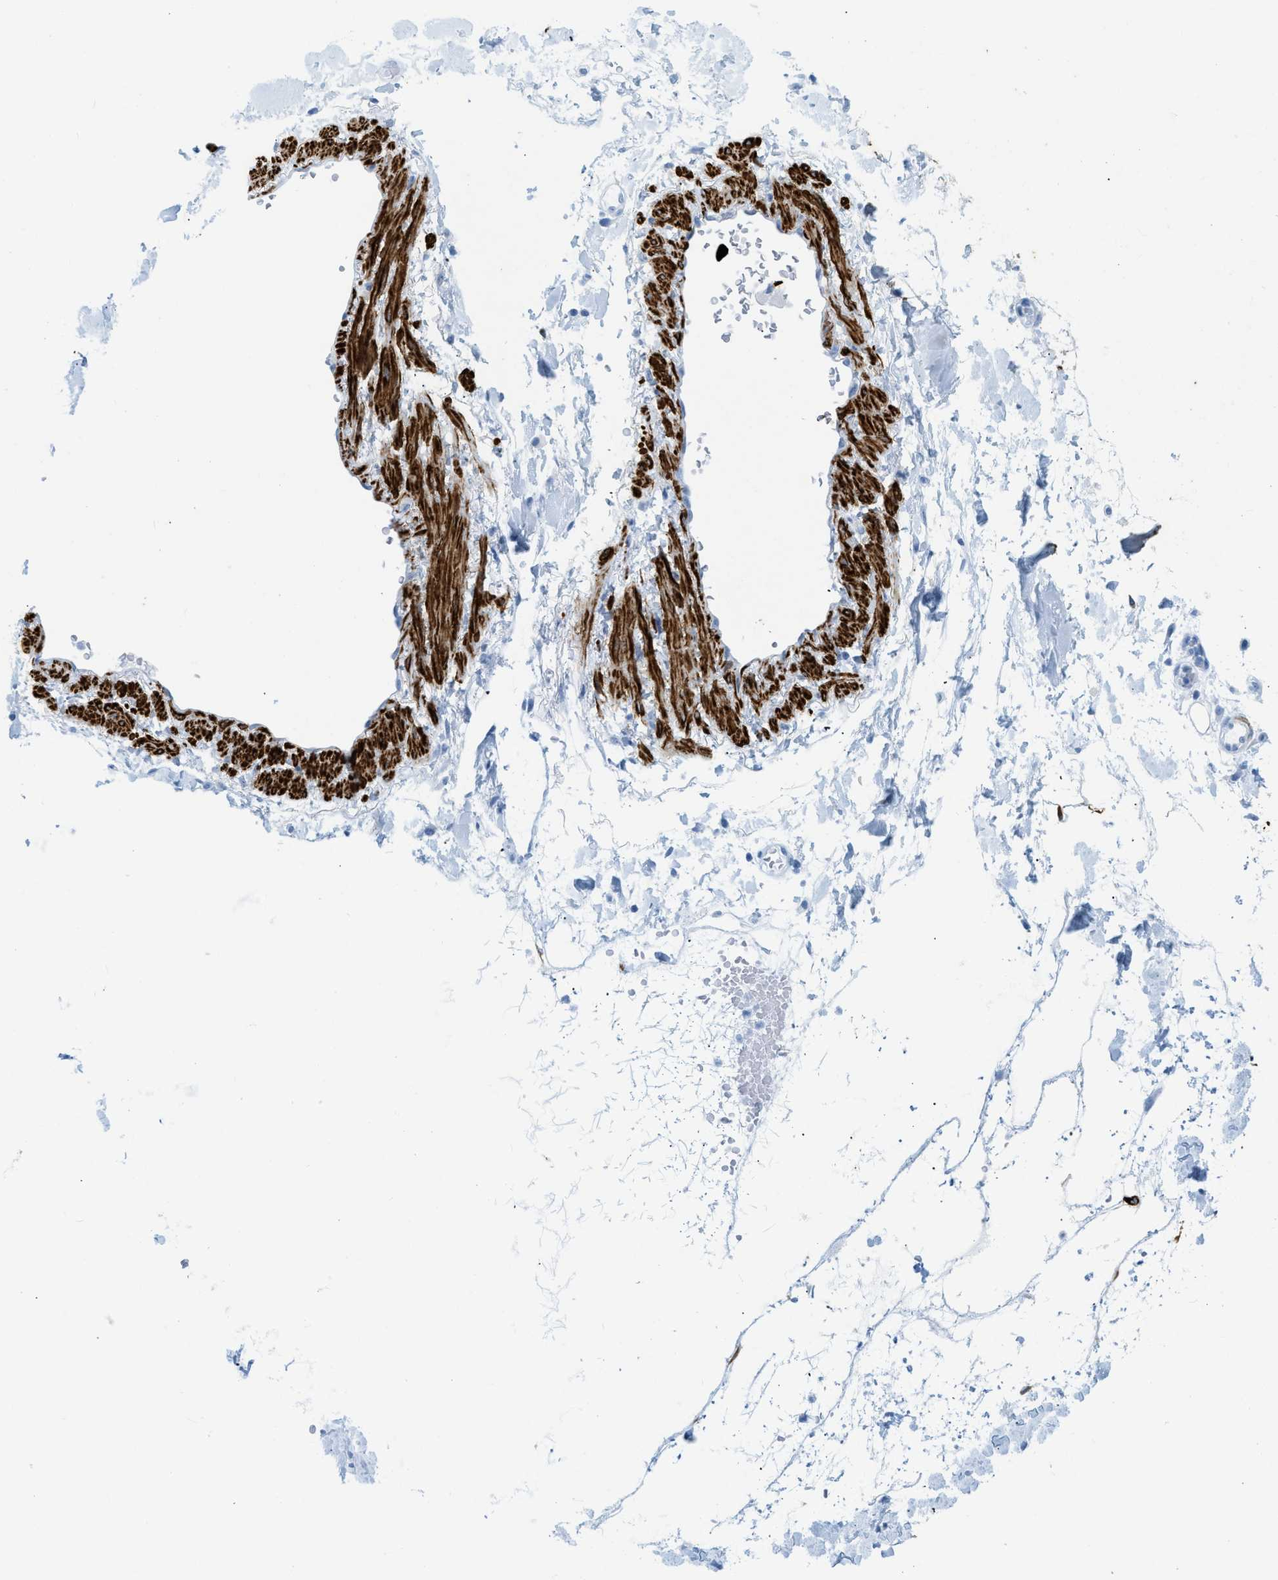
{"staining": {"intensity": "negative", "quantity": "none", "location": "none"}, "tissue": "adipose tissue", "cell_type": "Adipocytes", "image_type": "normal", "snomed": [{"axis": "morphology", "description": "Normal tissue, NOS"}, {"axis": "morphology", "description": "Adenocarcinoma, NOS"}, {"axis": "topography", "description": "Duodenum"}, {"axis": "topography", "description": "Peripheral nerve tissue"}], "caption": "IHC of benign adipose tissue displays no expression in adipocytes.", "gene": "DES", "patient": {"sex": "female", "age": 60}}